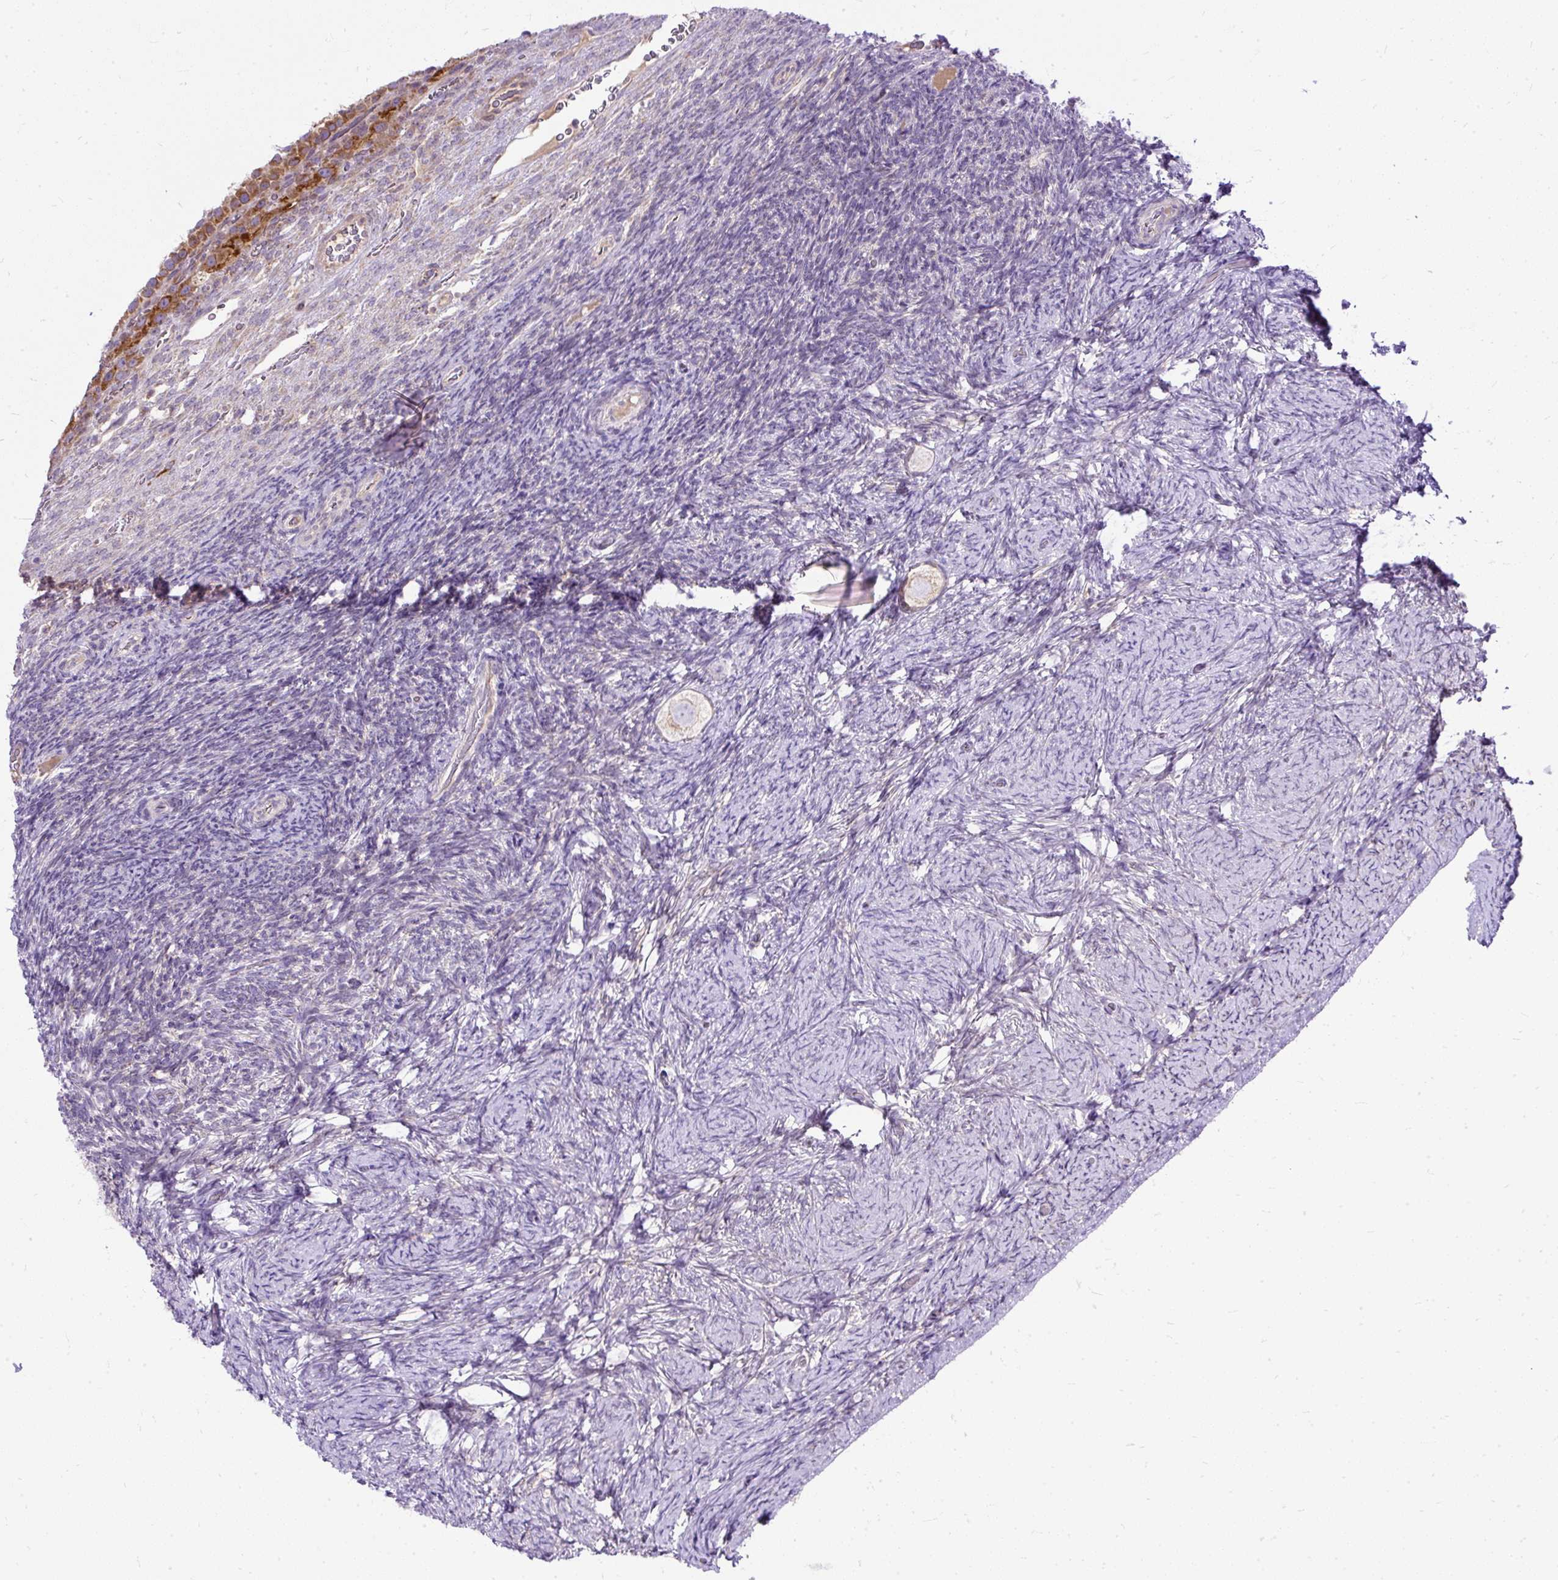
{"staining": {"intensity": "weak", "quantity": "25%-75%", "location": "cytoplasmic/membranous"}, "tissue": "ovary", "cell_type": "Follicle cells", "image_type": "normal", "snomed": [{"axis": "morphology", "description": "Normal tissue, NOS"}, {"axis": "topography", "description": "Ovary"}], "caption": "Weak cytoplasmic/membranous staining is present in about 25%-75% of follicle cells in normal ovary.", "gene": "AMFR", "patient": {"sex": "female", "age": 34}}